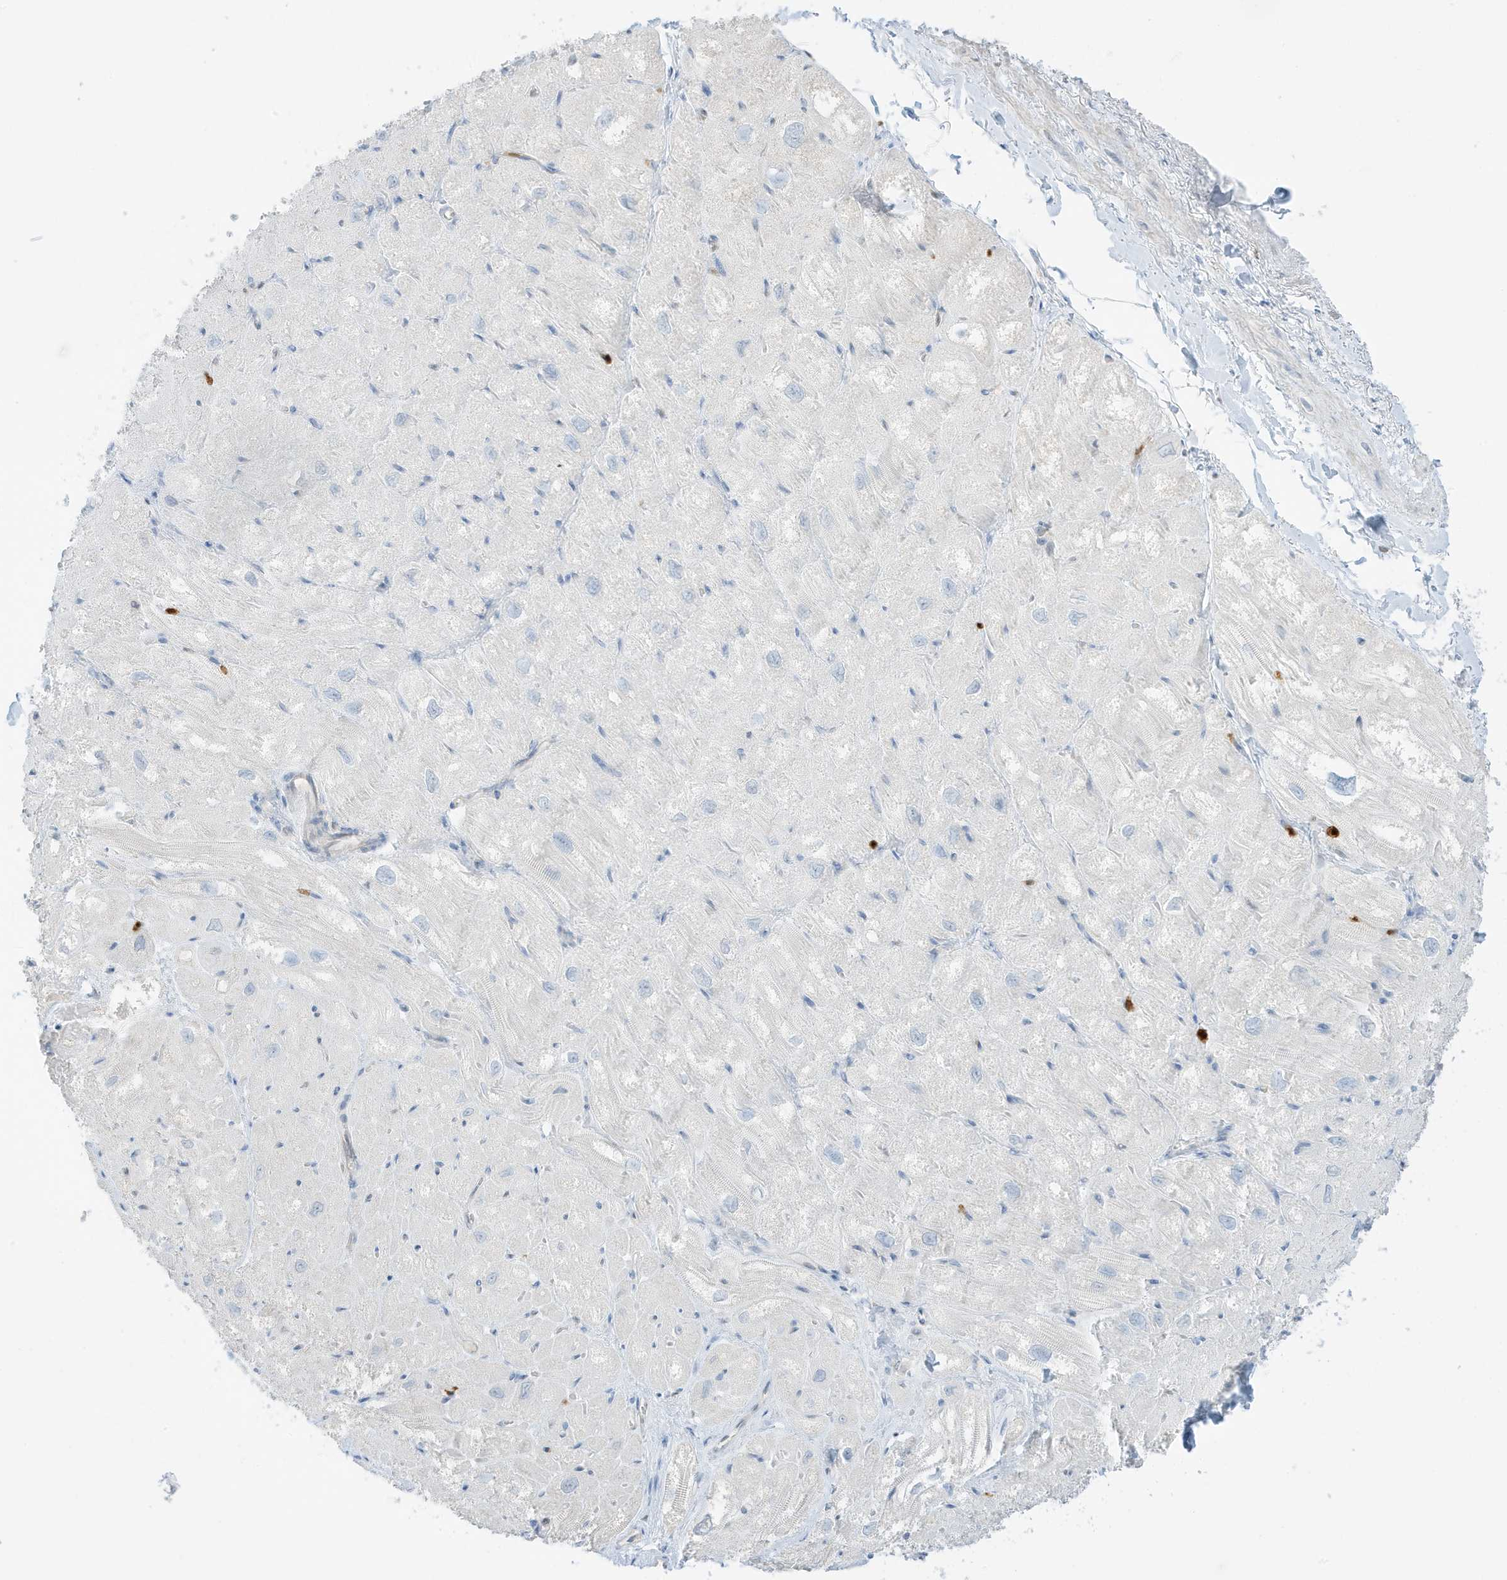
{"staining": {"intensity": "negative", "quantity": "none", "location": "none"}, "tissue": "heart muscle", "cell_type": "Cardiomyocytes", "image_type": "normal", "snomed": [{"axis": "morphology", "description": "Normal tissue, NOS"}, {"axis": "topography", "description": "Heart"}], "caption": "Protein analysis of normal heart muscle demonstrates no significant positivity in cardiomyocytes. (DAB immunohistochemistry (IHC) with hematoxylin counter stain).", "gene": "GCA", "patient": {"sex": "male", "age": 50}}